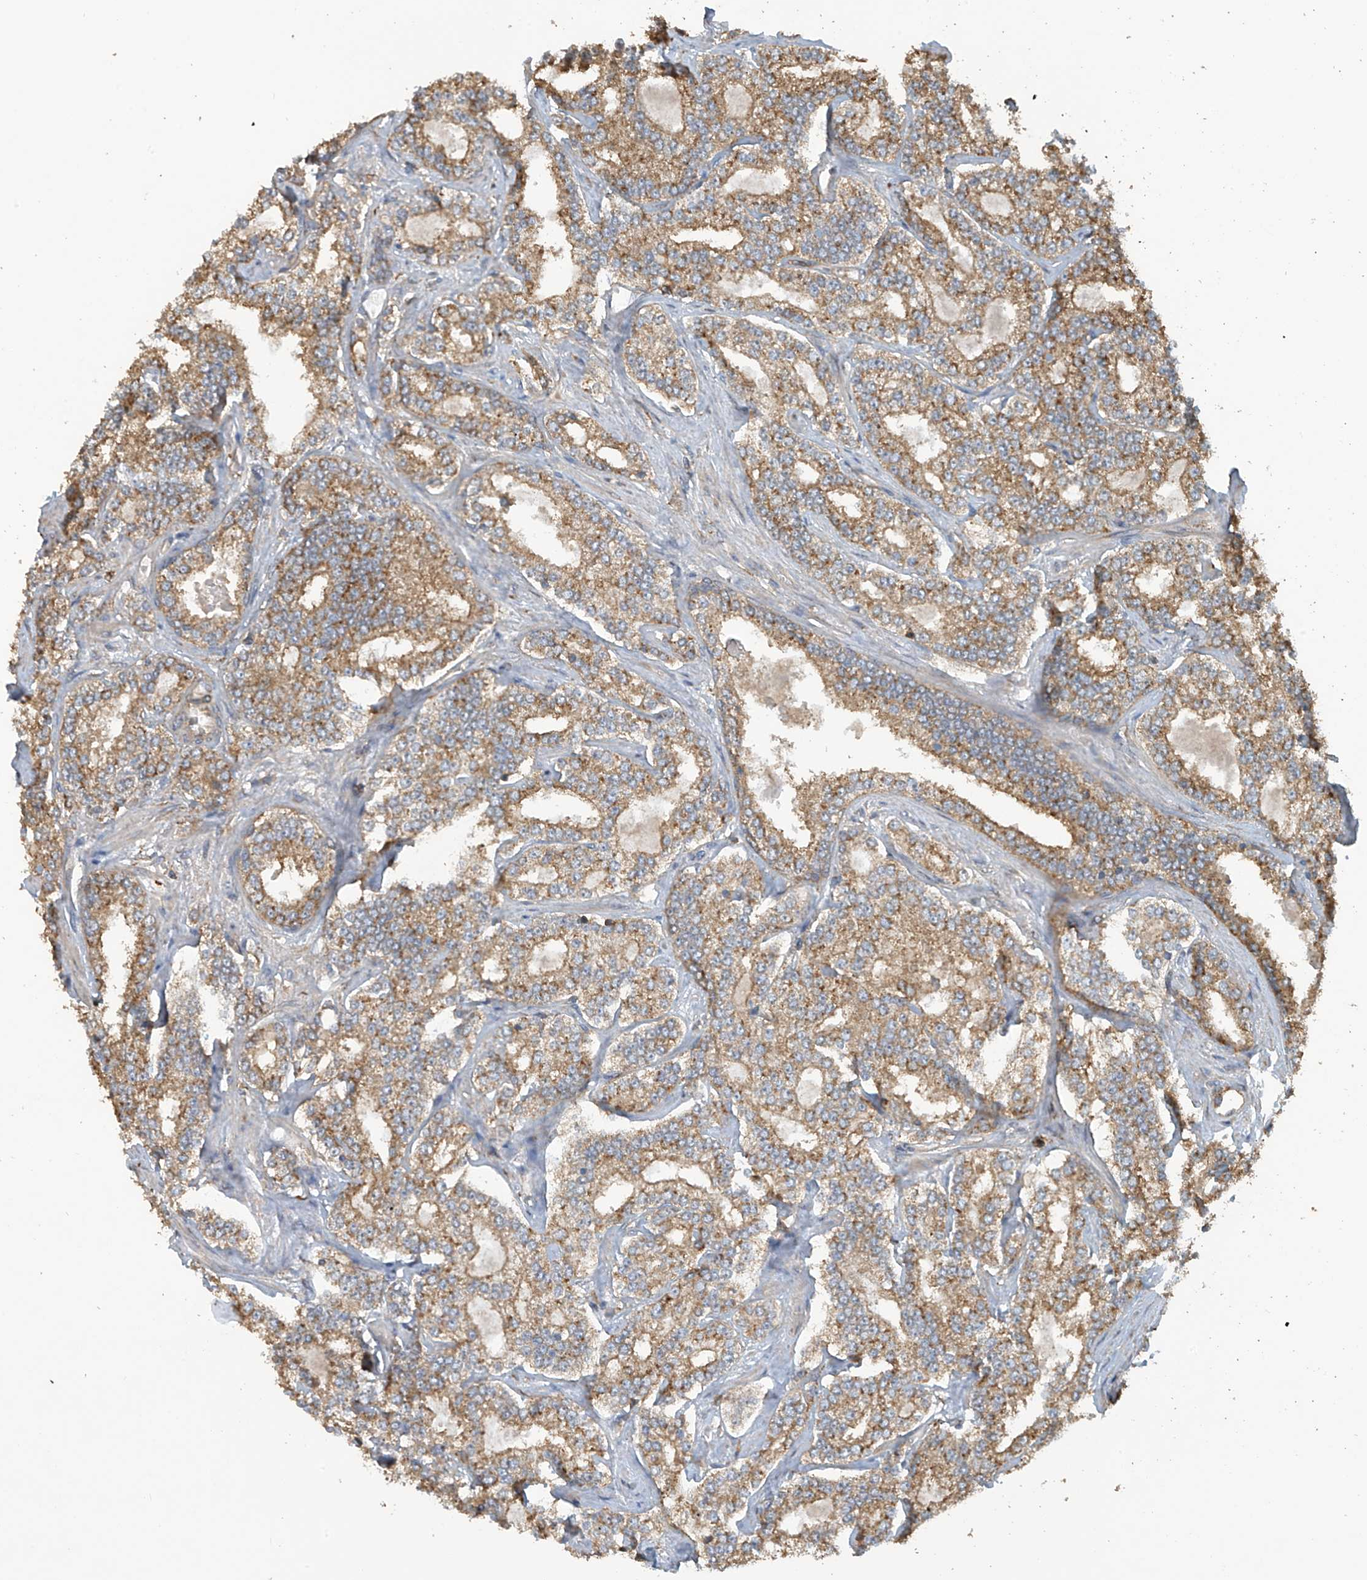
{"staining": {"intensity": "moderate", "quantity": ">75%", "location": "cytoplasmic/membranous"}, "tissue": "prostate cancer", "cell_type": "Tumor cells", "image_type": "cancer", "snomed": [{"axis": "morphology", "description": "Normal tissue, NOS"}, {"axis": "morphology", "description": "Adenocarcinoma, High grade"}, {"axis": "topography", "description": "Prostate"}], "caption": "Immunohistochemistry (DAB (3,3'-diaminobenzidine)) staining of human prostate cancer (adenocarcinoma (high-grade)) displays moderate cytoplasmic/membranous protein staining in about >75% of tumor cells.", "gene": "COX10", "patient": {"sex": "male", "age": 83}}